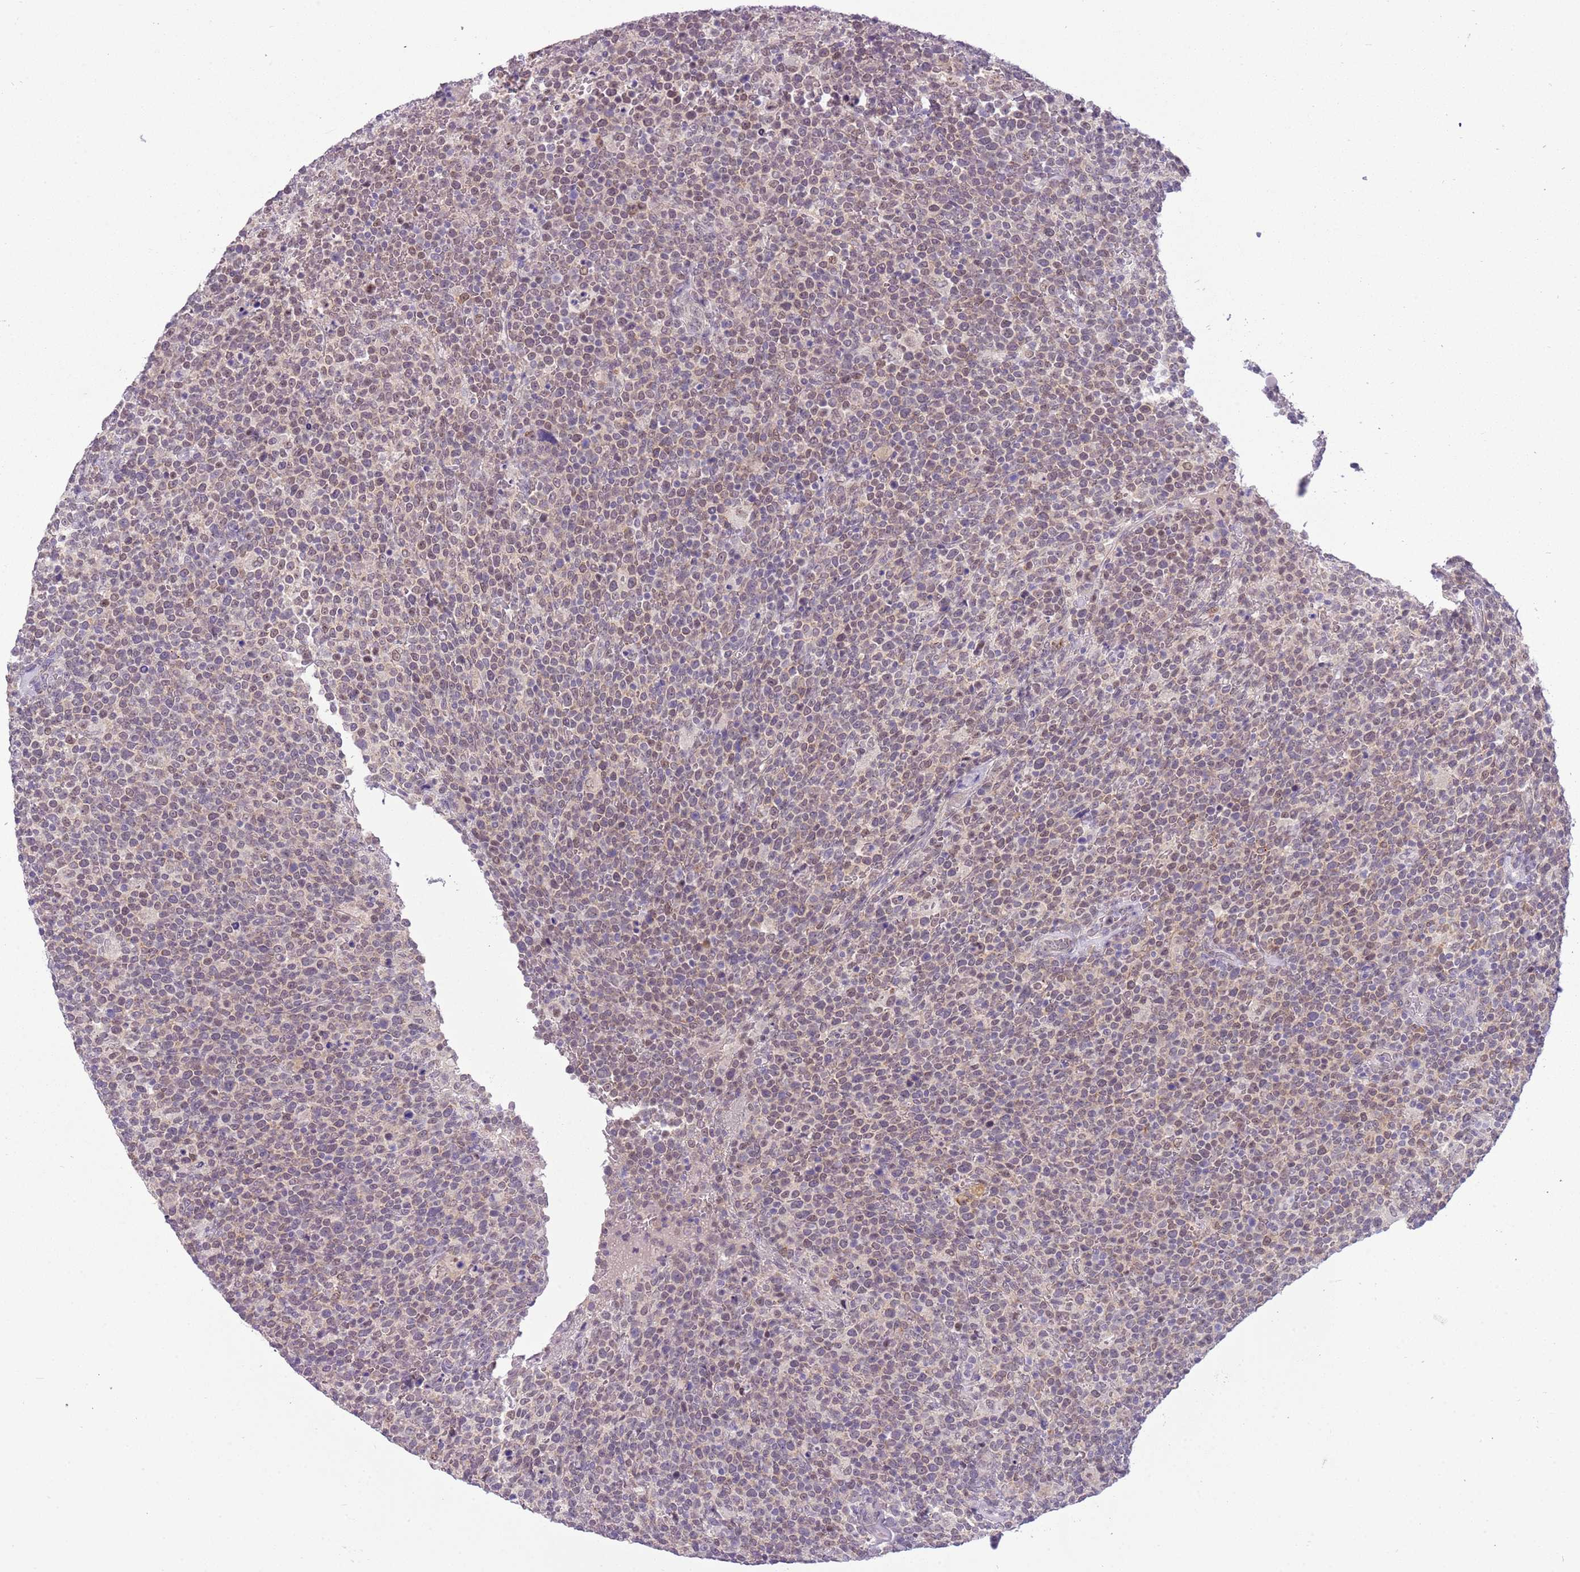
{"staining": {"intensity": "weak", "quantity": "25%-75%", "location": "cytoplasmic/membranous,nuclear"}, "tissue": "lymphoma", "cell_type": "Tumor cells", "image_type": "cancer", "snomed": [{"axis": "morphology", "description": "Malignant lymphoma, non-Hodgkin's type, High grade"}, {"axis": "topography", "description": "Lymph node"}], "caption": "A brown stain shows weak cytoplasmic/membranous and nuclear positivity of a protein in malignant lymphoma, non-Hodgkin's type (high-grade) tumor cells.", "gene": "FAM120C", "patient": {"sex": "male", "age": 61}}